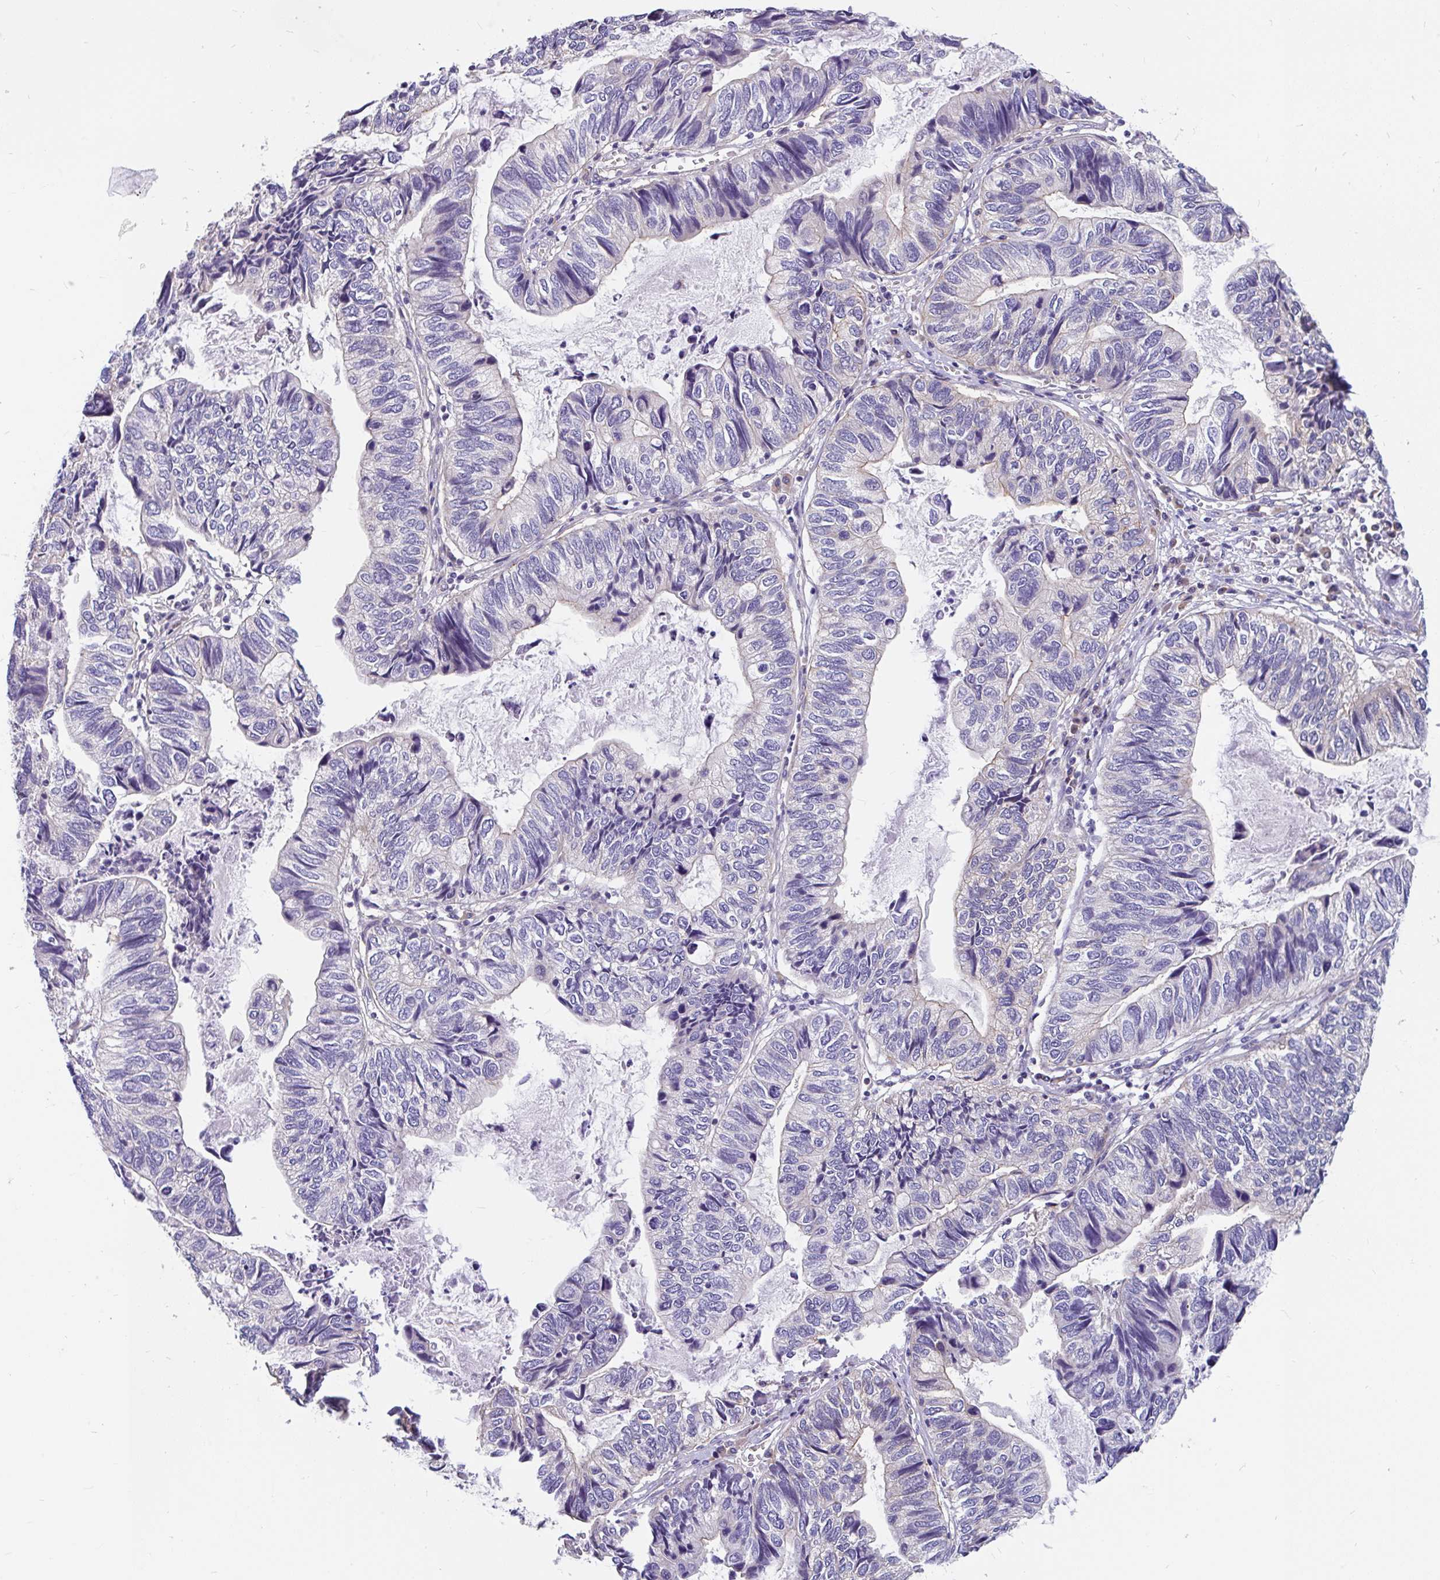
{"staining": {"intensity": "moderate", "quantity": "25%-75%", "location": "cytoplasmic/membranous"}, "tissue": "stomach cancer", "cell_type": "Tumor cells", "image_type": "cancer", "snomed": [{"axis": "morphology", "description": "Adenocarcinoma, NOS"}, {"axis": "topography", "description": "Stomach, upper"}], "caption": "A micrograph showing moderate cytoplasmic/membranous expression in approximately 25%-75% of tumor cells in stomach cancer (adenocarcinoma), as visualized by brown immunohistochemical staining.", "gene": "LRRC26", "patient": {"sex": "female", "age": 67}}